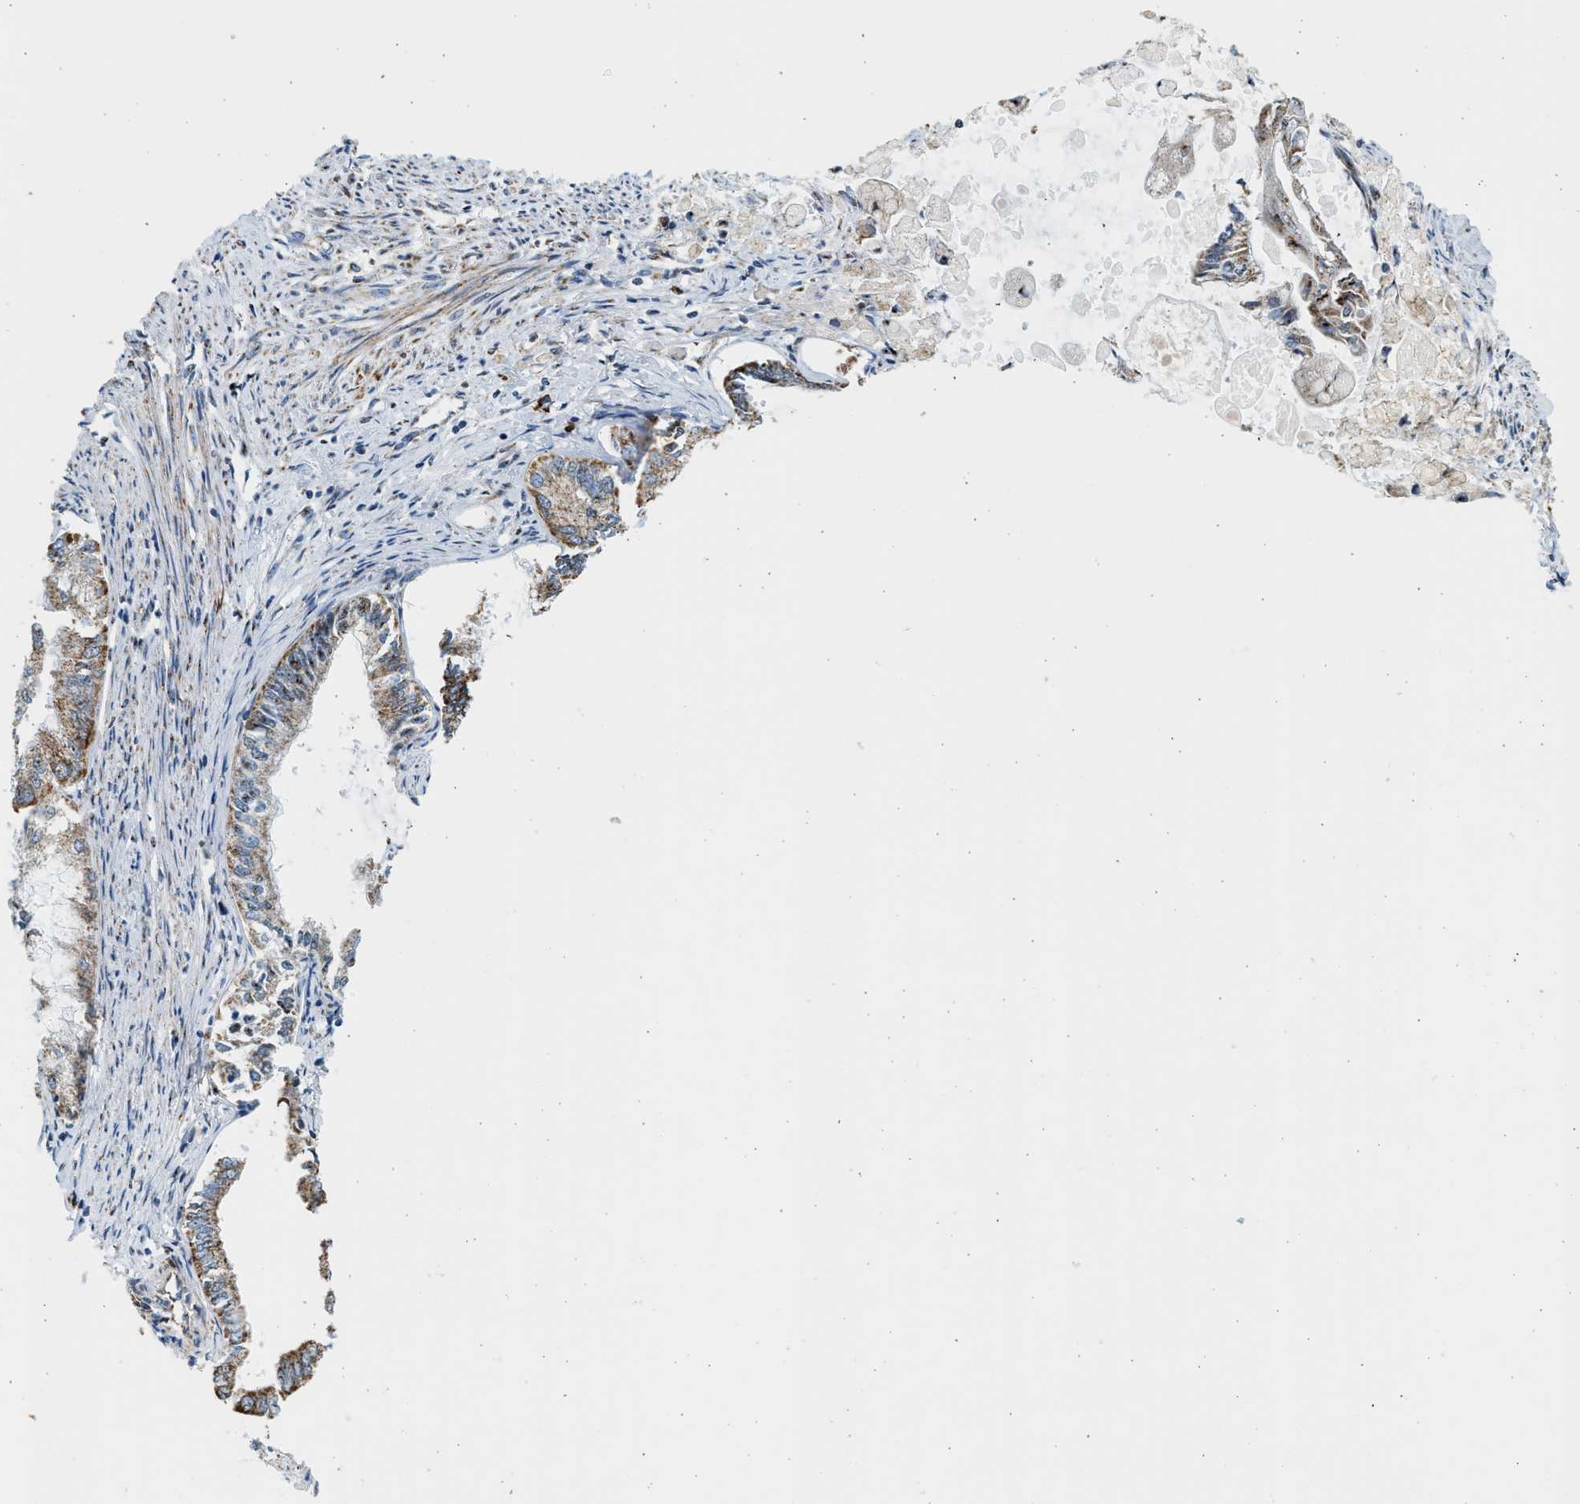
{"staining": {"intensity": "moderate", "quantity": ">75%", "location": "cytoplasmic/membranous"}, "tissue": "endometrial cancer", "cell_type": "Tumor cells", "image_type": "cancer", "snomed": [{"axis": "morphology", "description": "Adenocarcinoma, NOS"}, {"axis": "topography", "description": "Endometrium"}], "caption": "Endometrial cancer (adenocarcinoma) was stained to show a protein in brown. There is medium levels of moderate cytoplasmic/membranous staining in about >75% of tumor cells.", "gene": "KCNMB3", "patient": {"sex": "female", "age": 86}}